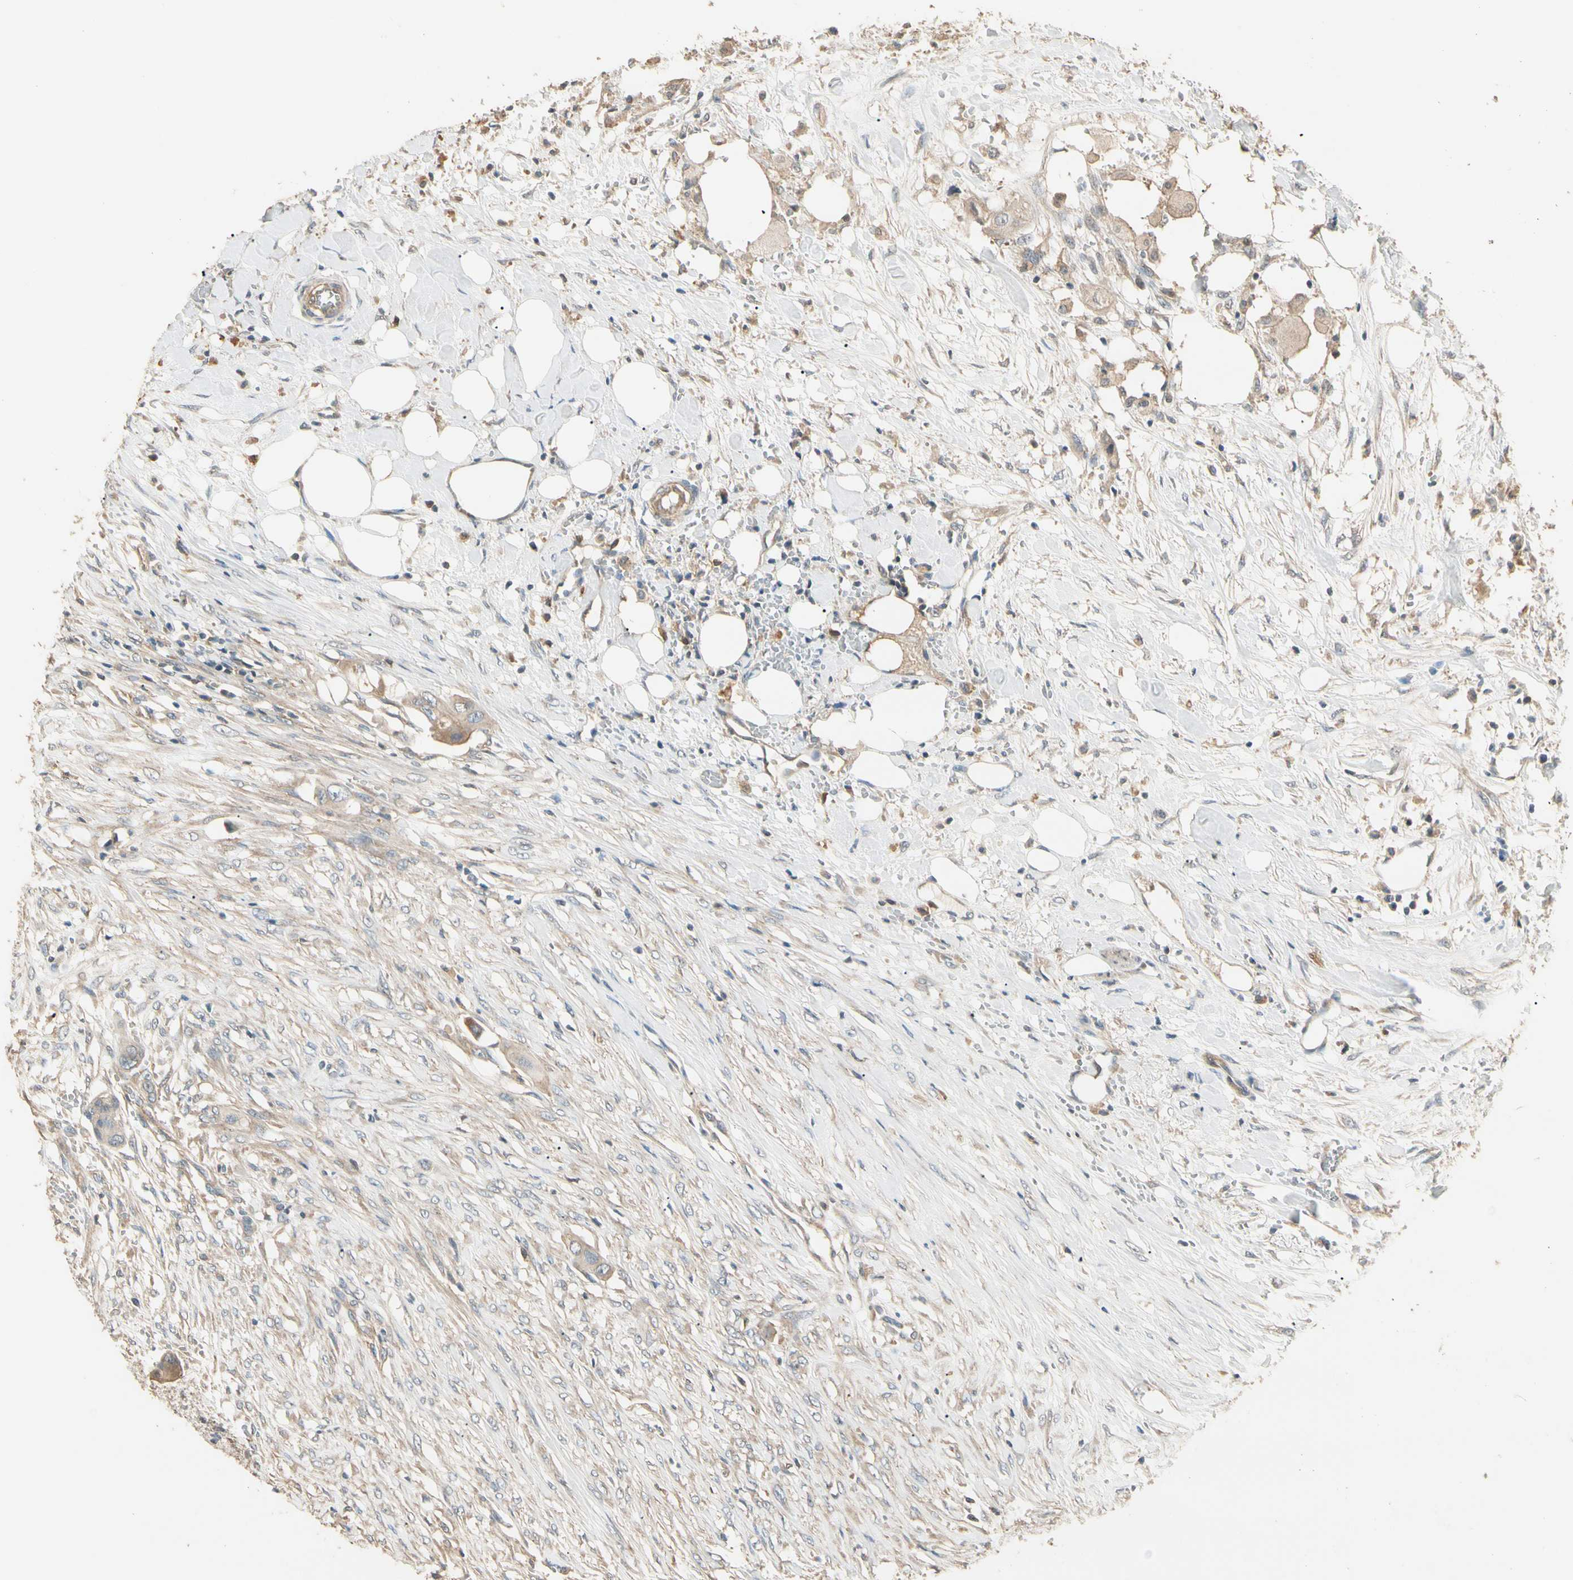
{"staining": {"intensity": "weak", "quantity": ">75%", "location": "cytoplasmic/membranous"}, "tissue": "colorectal cancer", "cell_type": "Tumor cells", "image_type": "cancer", "snomed": [{"axis": "morphology", "description": "Adenocarcinoma, NOS"}, {"axis": "topography", "description": "Colon"}], "caption": "Tumor cells display low levels of weak cytoplasmic/membranous staining in about >75% of cells in colorectal cancer (adenocarcinoma). (DAB (3,3'-diaminobenzidine) = brown stain, brightfield microscopy at high magnification).", "gene": "CDH6", "patient": {"sex": "female", "age": 57}}